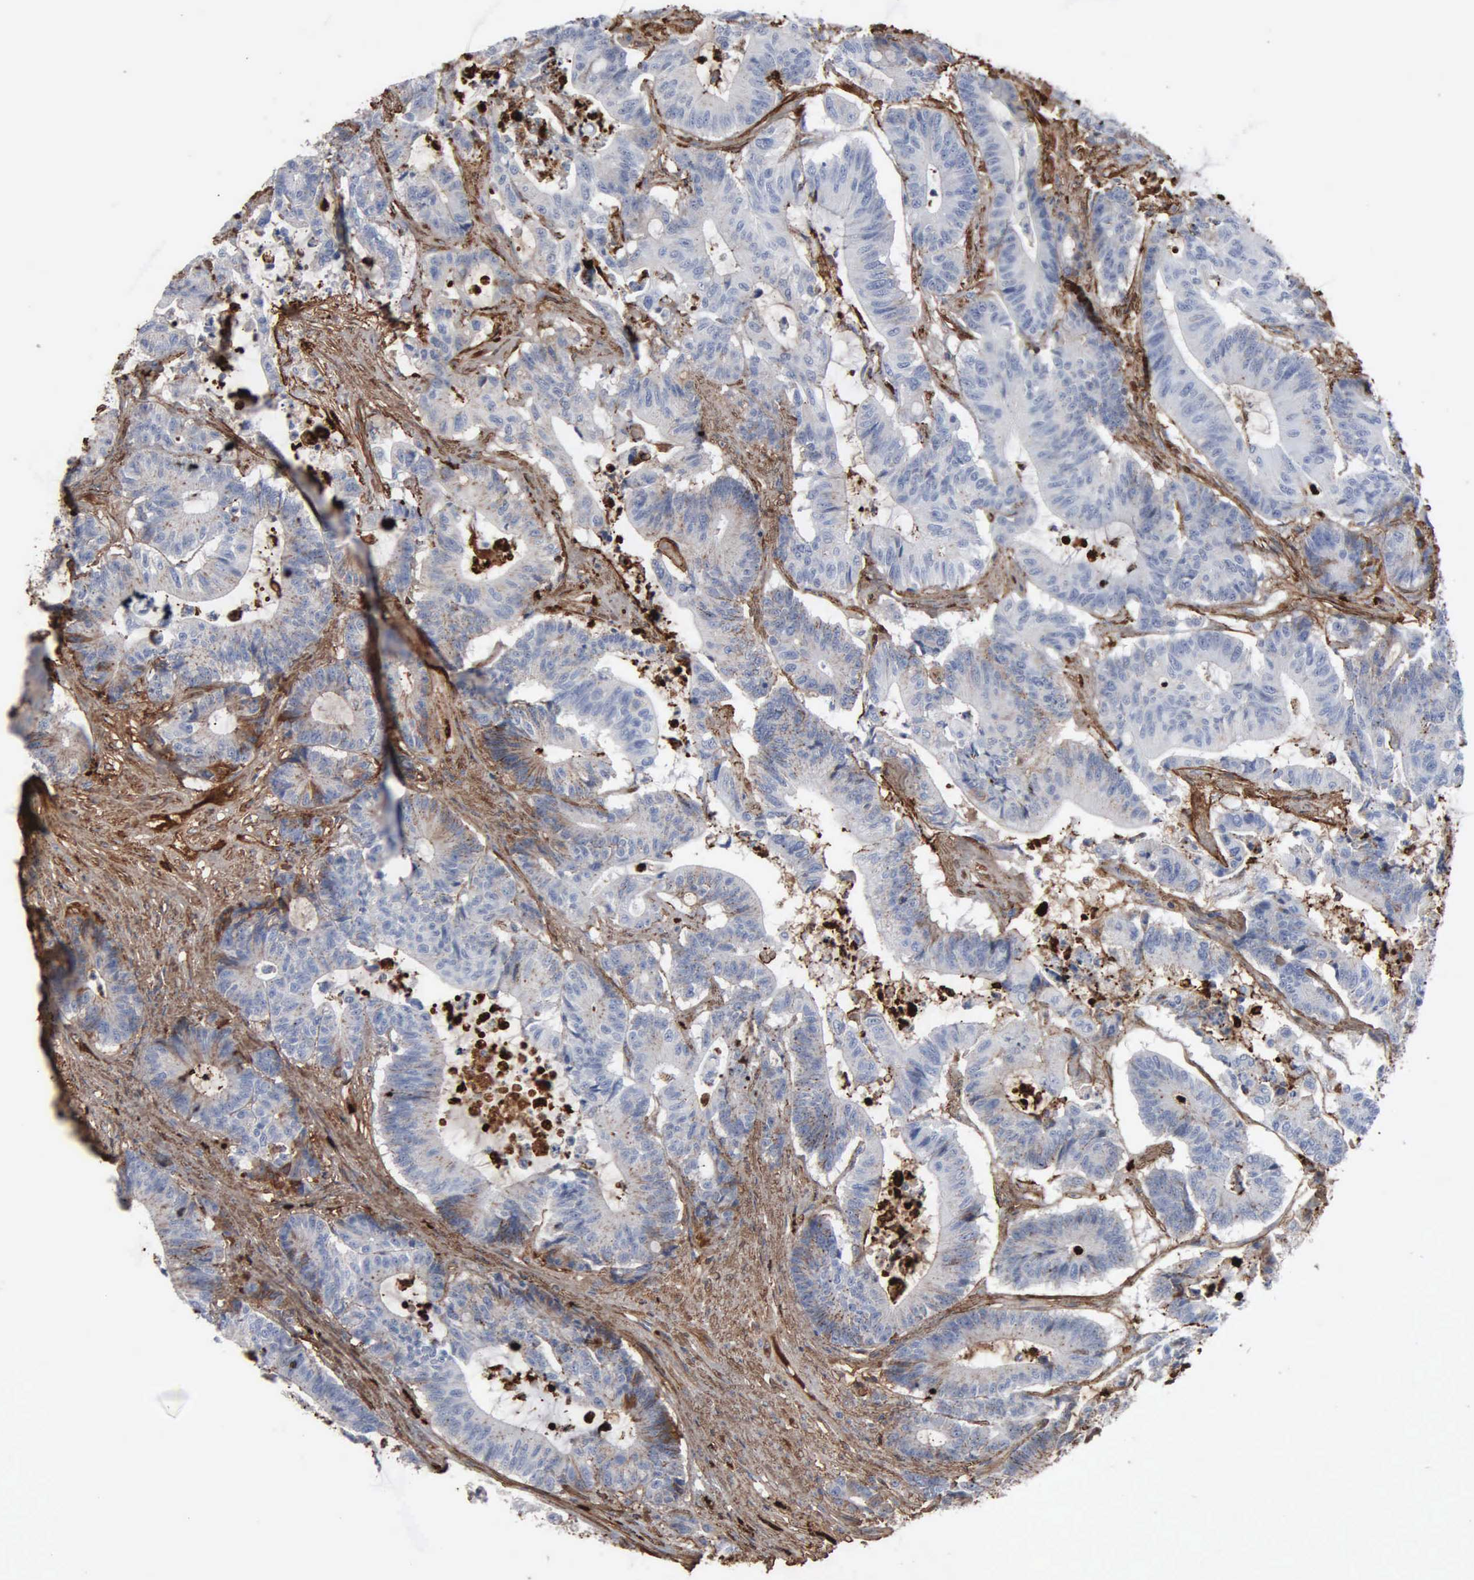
{"staining": {"intensity": "weak", "quantity": "<25%", "location": "cytoplasmic/membranous"}, "tissue": "colorectal cancer", "cell_type": "Tumor cells", "image_type": "cancer", "snomed": [{"axis": "morphology", "description": "Adenocarcinoma, NOS"}, {"axis": "topography", "description": "Colon"}], "caption": "Immunohistochemistry (IHC) of colorectal cancer displays no expression in tumor cells.", "gene": "FN1", "patient": {"sex": "female", "age": 84}}